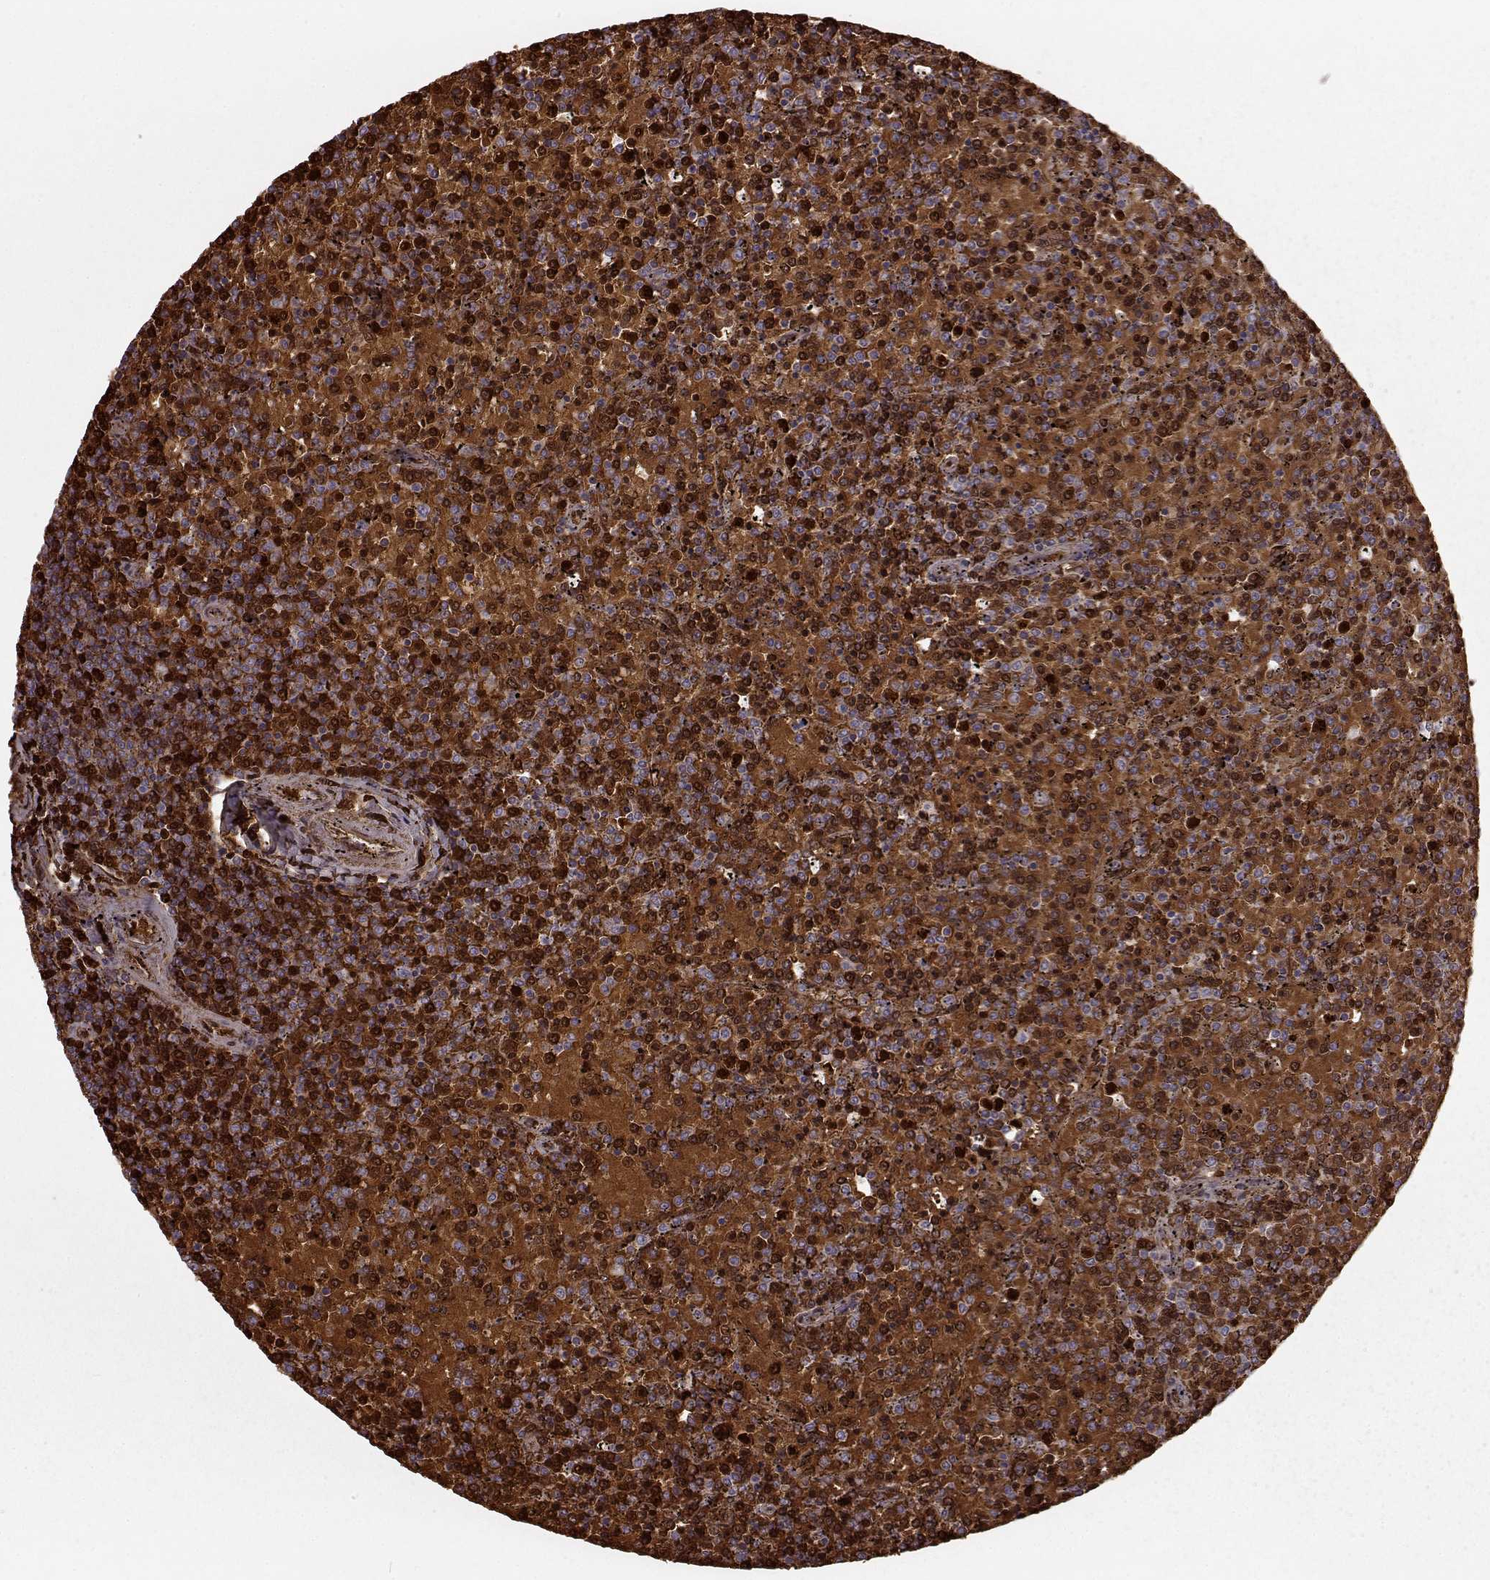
{"staining": {"intensity": "strong", "quantity": "25%-75%", "location": "cytoplasmic/membranous,nuclear"}, "tissue": "lymphoma", "cell_type": "Tumor cells", "image_type": "cancer", "snomed": [{"axis": "morphology", "description": "Malignant lymphoma, non-Hodgkin's type, Low grade"}, {"axis": "topography", "description": "Spleen"}], "caption": "Lymphoma stained for a protein (brown) exhibits strong cytoplasmic/membranous and nuclear positive expression in about 25%-75% of tumor cells.", "gene": "PROP1", "patient": {"sex": "female", "age": 77}}